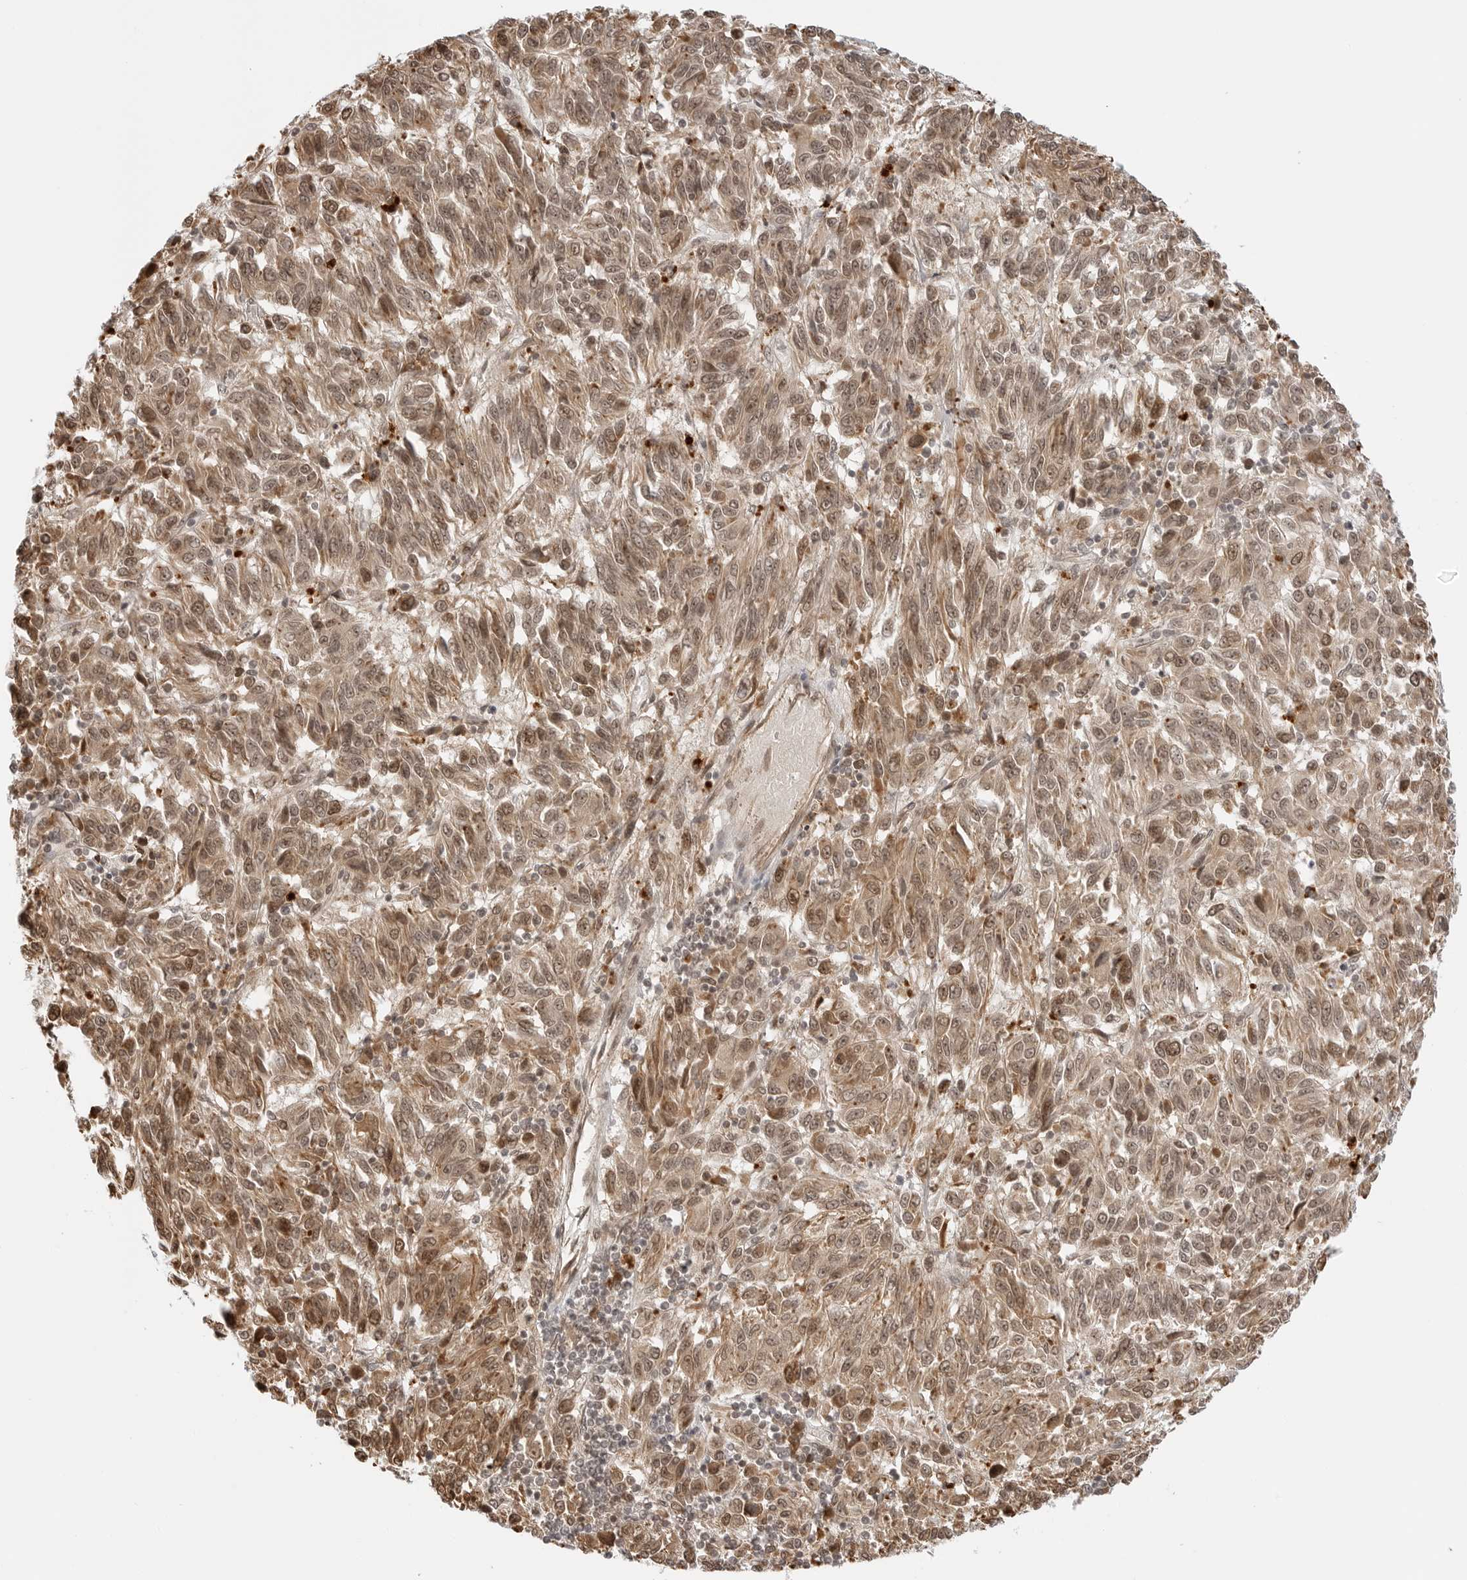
{"staining": {"intensity": "moderate", "quantity": ">75%", "location": "cytoplasmic/membranous,nuclear"}, "tissue": "melanoma", "cell_type": "Tumor cells", "image_type": "cancer", "snomed": [{"axis": "morphology", "description": "Malignant melanoma, Metastatic site"}, {"axis": "topography", "description": "Lung"}], "caption": "IHC photomicrograph of malignant melanoma (metastatic site) stained for a protein (brown), which reveals medium levels of moderate cytoplasmic/membranous and nuclear expression in about >75% of tumor cells.", "gene": "TIPRL", "patient": {"sex": "male", "age": 64}}